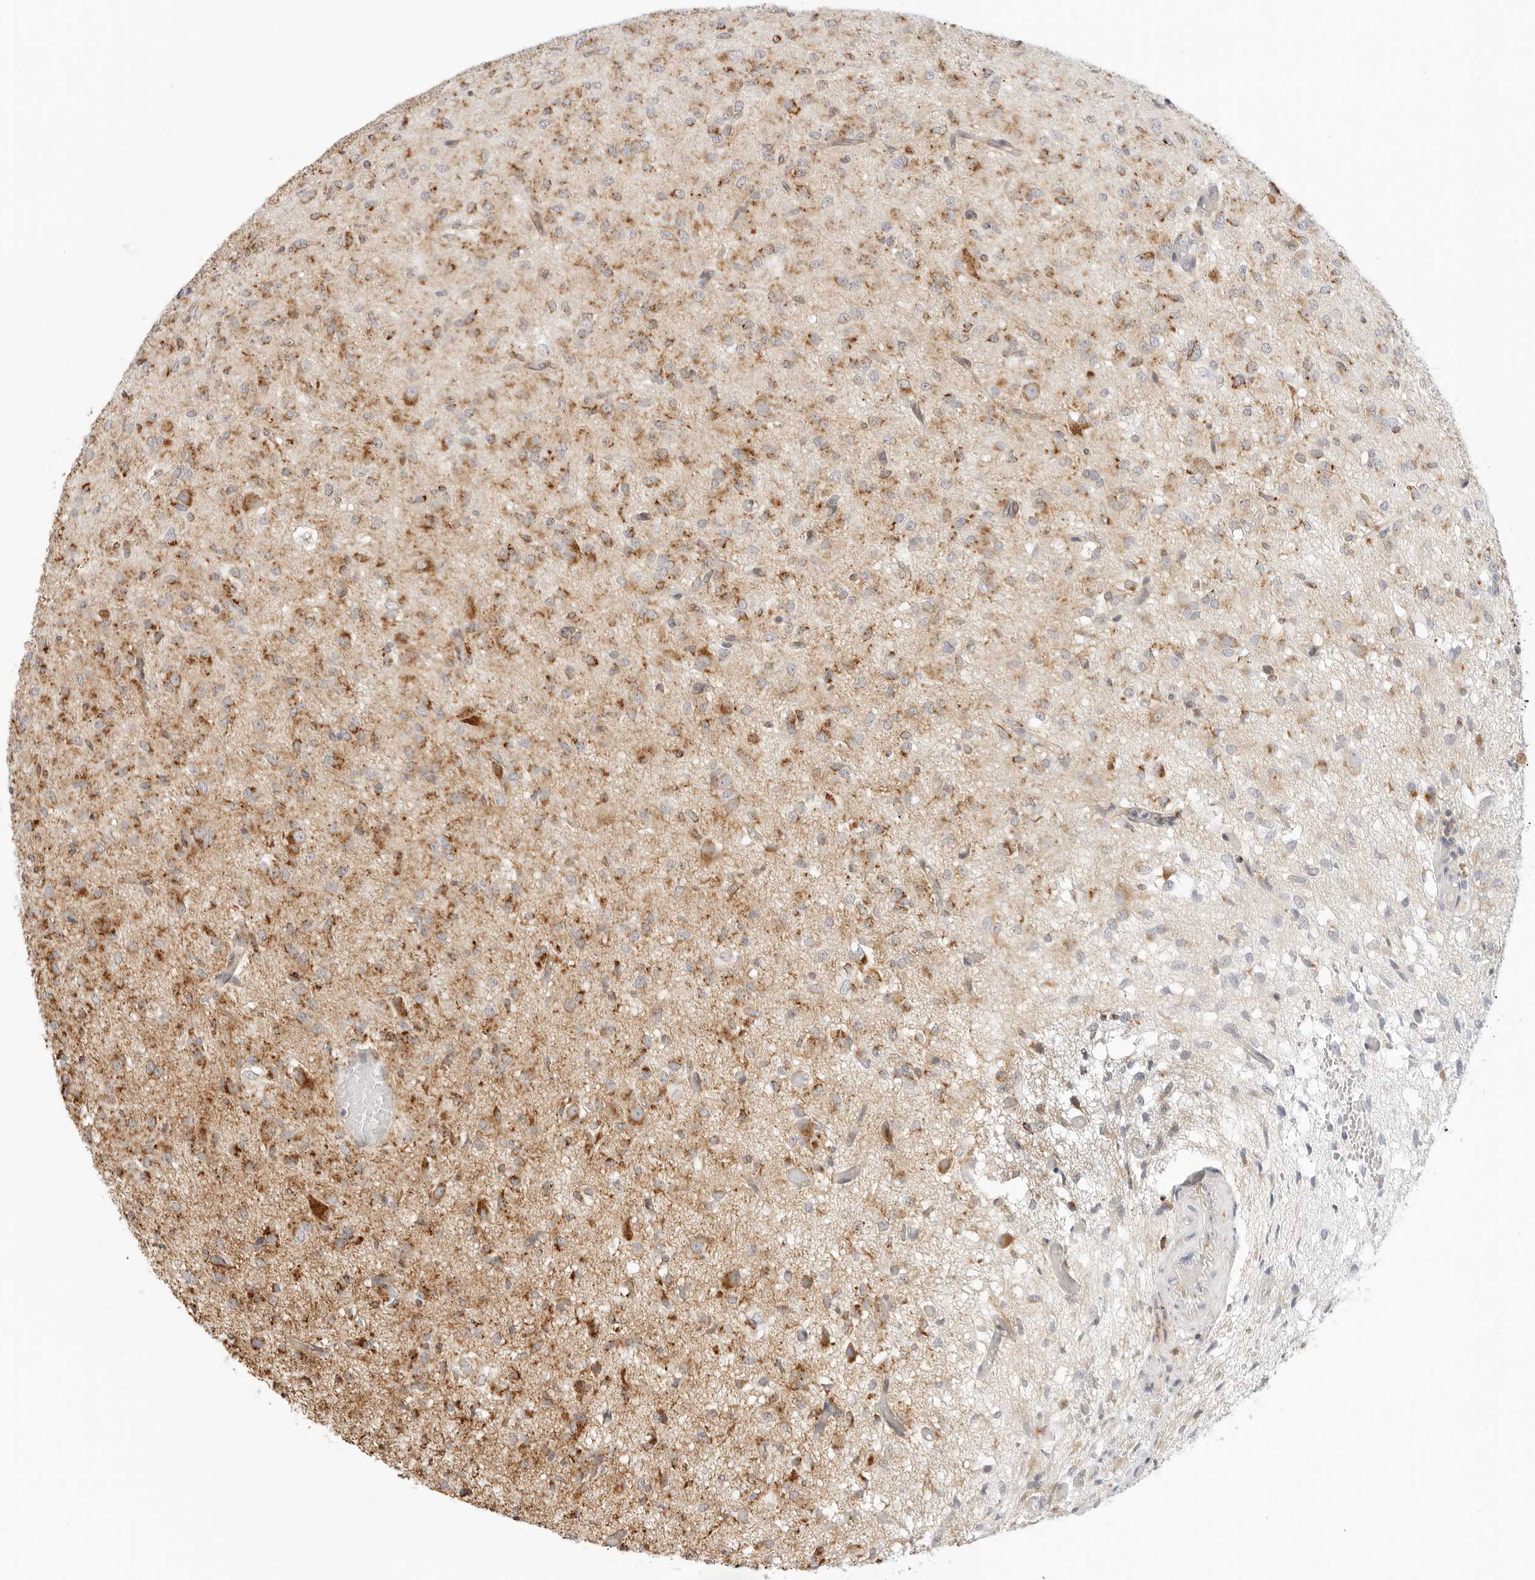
{"staining": {"intensity": "moderate", "quantity": "25%-75%", "location": "cytoplasmic/membranous"}, "tissue": "glioma", "cell_type": "Tumor cells", "image_type": "cancer", "snomed": [{"axis": "morphology", "description": "Glioma, malignant, High grade"}, {"axis": "topography", "description": "Brain"}], "caption": "There is medium levels of moderate cytoplasmic/membranous staining in tumor cells of high-grade glioma (malignant), as demonstrated by immunohistochemical staining (brown color).", "gene": "RC3H1", "patient": {"sex": "female", "age": 59}}